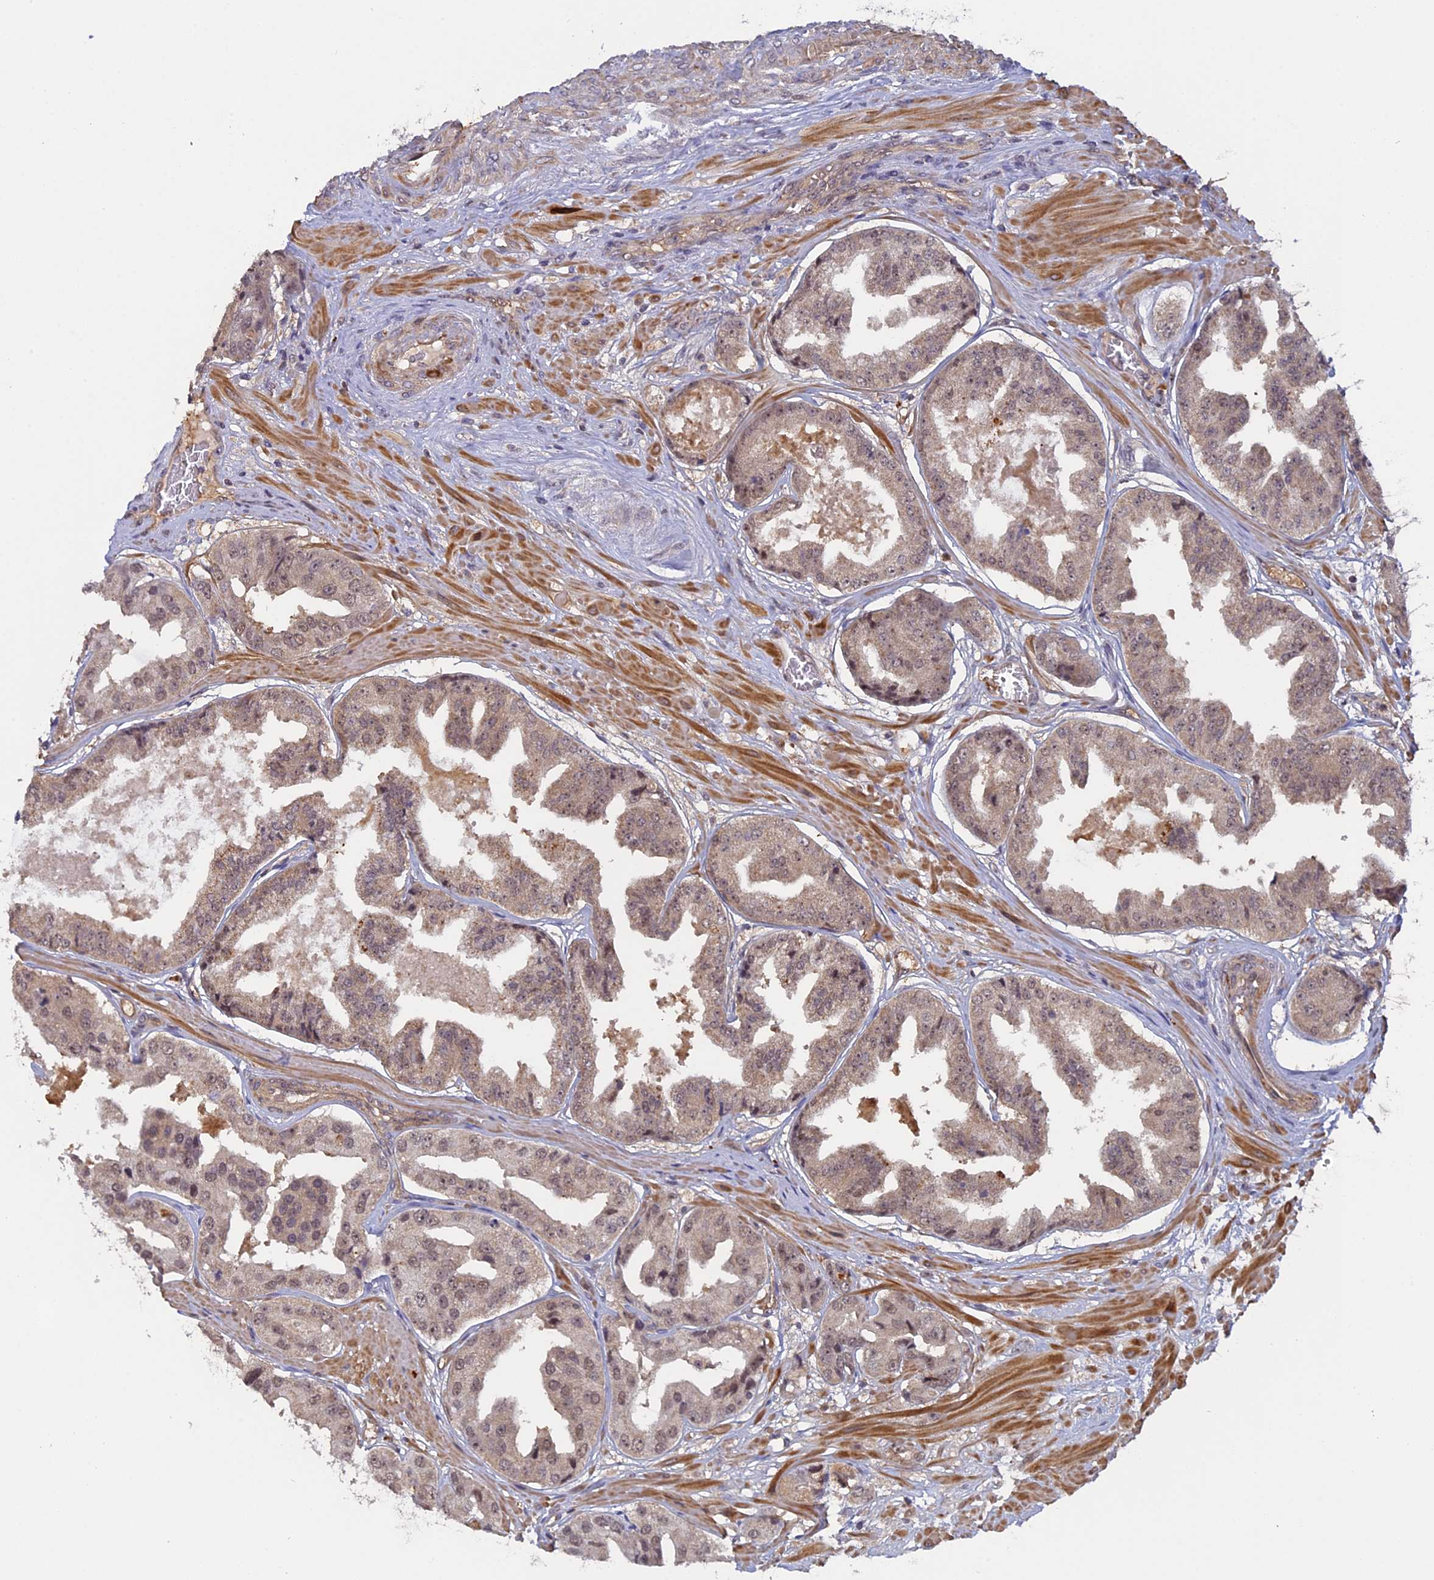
{"staining": {"intensity": "weak", "quantity": "25%-75%", "location": "nuclear"}, "tissue": "prostate cancer", "cell_type": "Tumor cells", "image_type": "cancer", "snomed": [{"axis": "morphology", "description": "Adenocarcinoma, High grade"}, {"axis": "topography", "description": "Prostate"}], "caption": "Protein staining displays weak nuclear staining in about 25%-75% of tumor cells in prostate high-grade adenocarcinoma.", "gene": "FAM98C", "patient": {"sex": "male", "age": 63}}